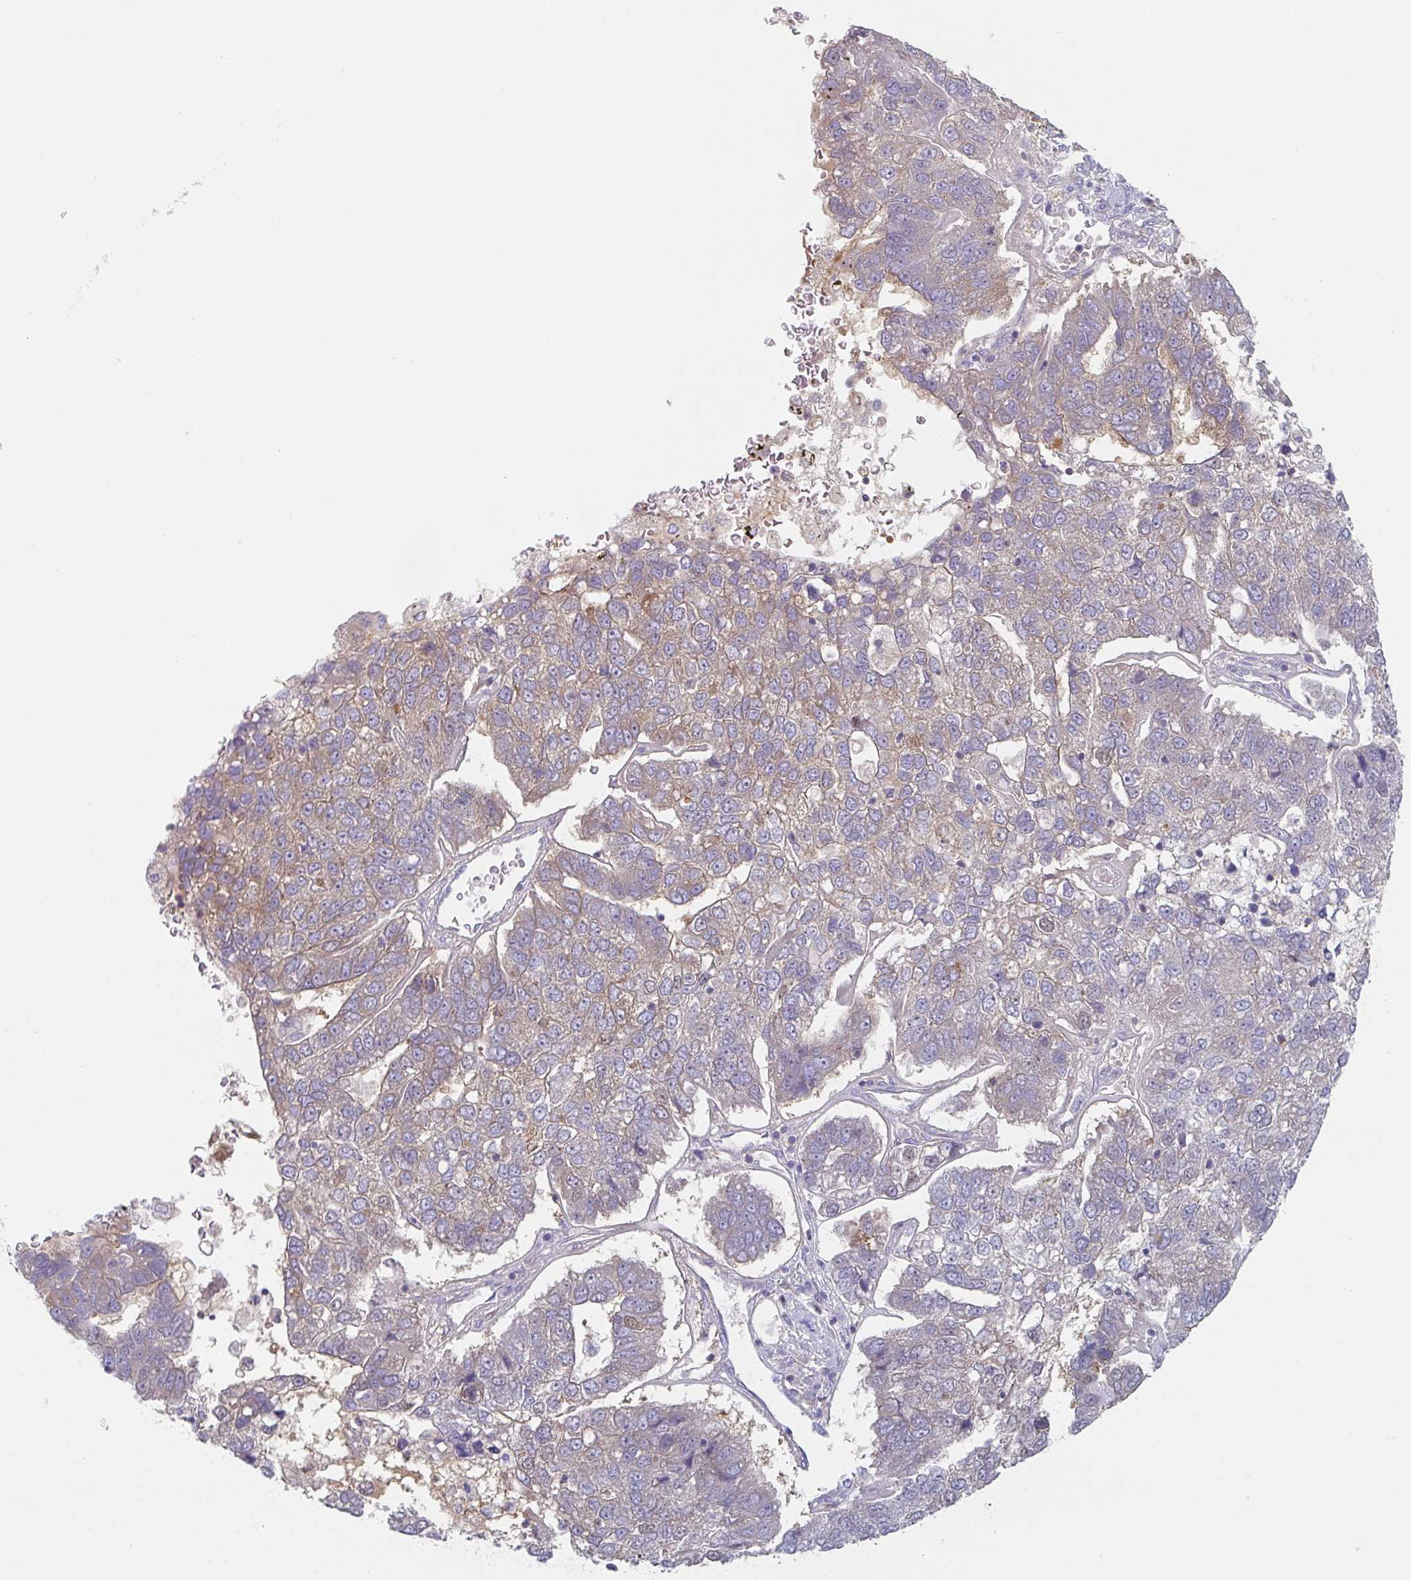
{"staining": {"intensity": "weak", "quantity": ">75%", "location": "cytoplasmic/membranous"}, "tissue": "pancreatic cancer", "cell_type": "Tumor cells", "image_type": "cancer", "snomed": [{"axis": "morphology", "description": "Adenocarcinoma, NOS"}, {"axis": "topography", "description": "Pancreas"}], "caption": "A micrograph of pancreatic cancer stained for a protein demonstrates weak cytoplasmic/membranous brown staining in tumor cells.", "gene": "AMPD2", "patient": {"sex": "female", "age": 61}}